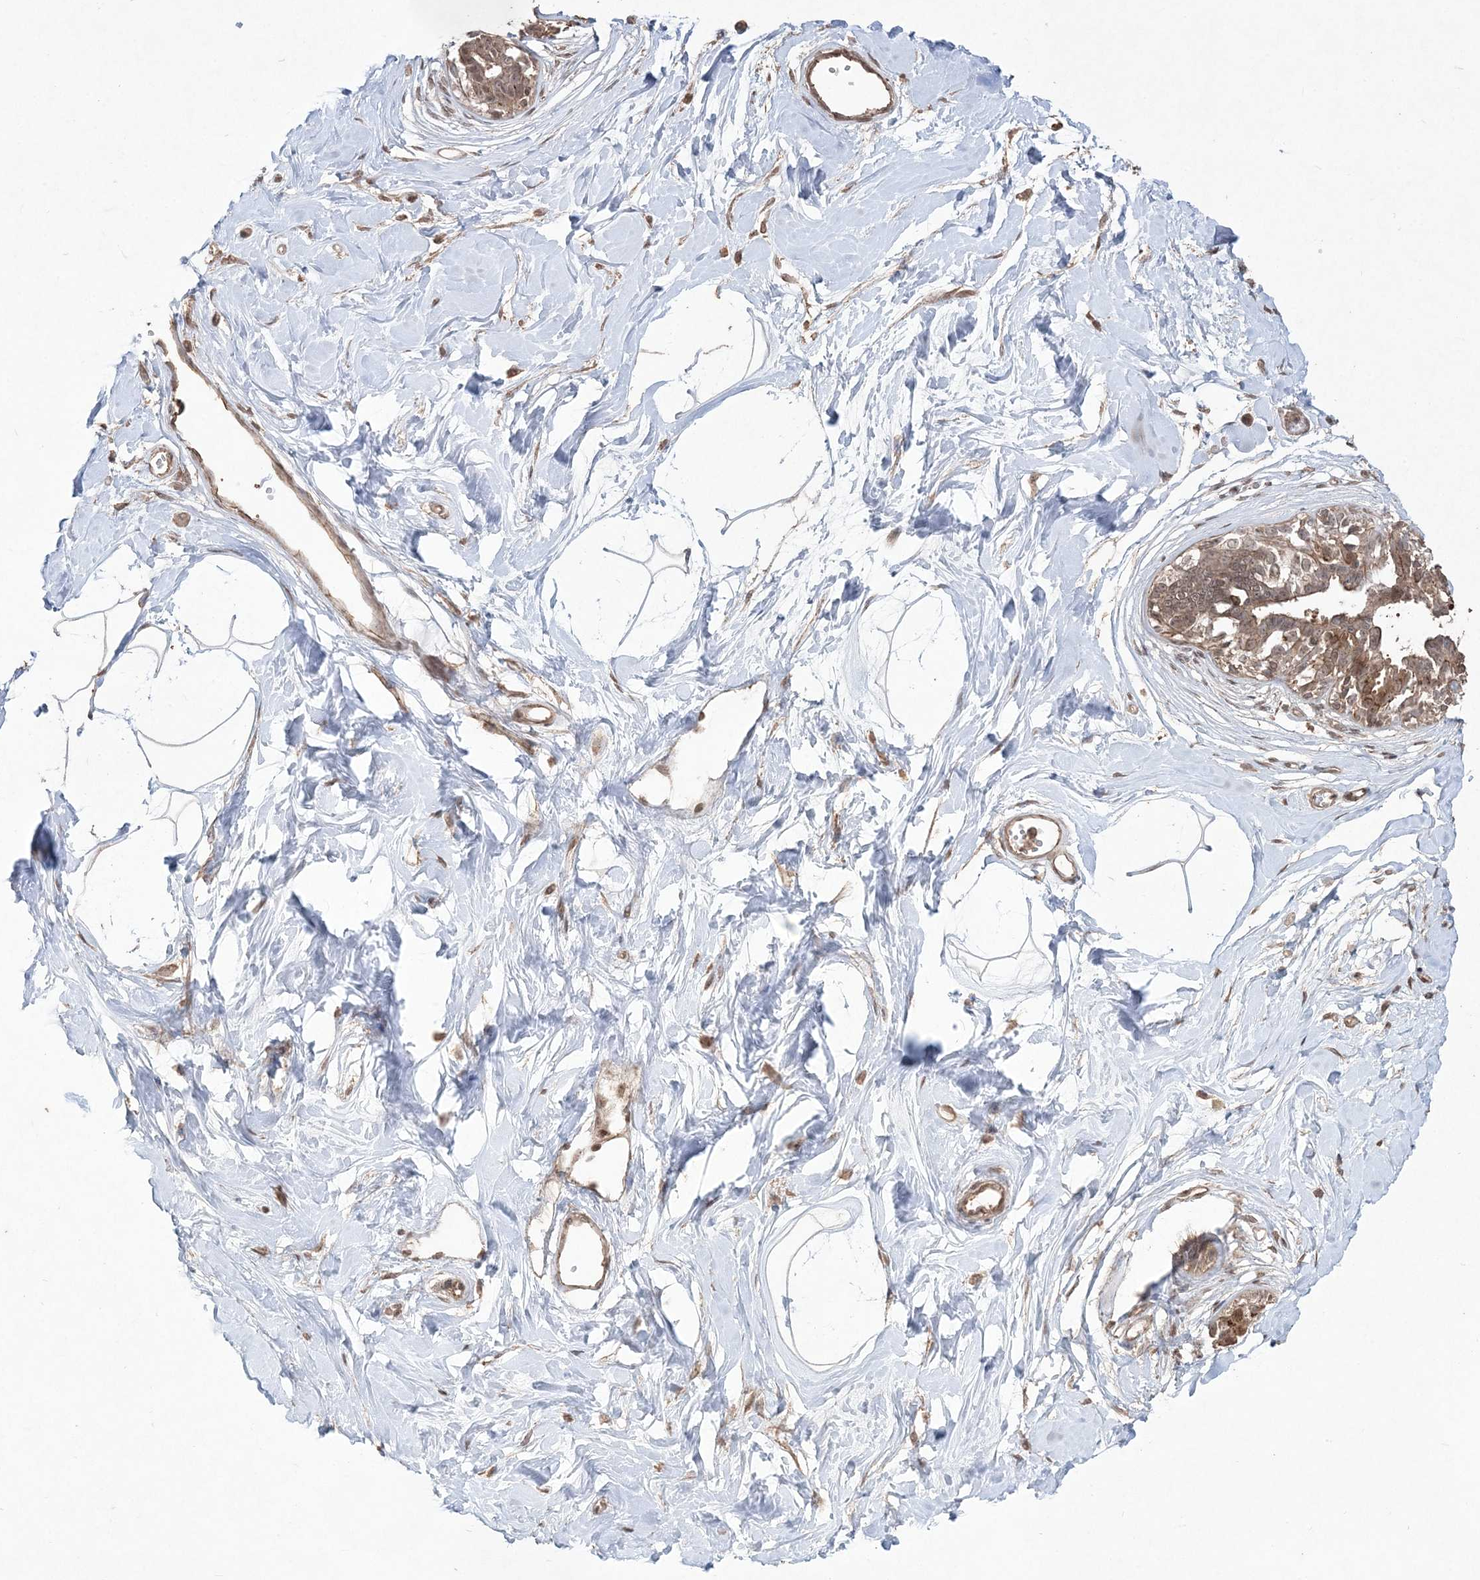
{"staining": {"intensity": "moderate", "quantity": "25%-75%", "location": "nuclear"}, "tissue": "breast", "cell_type": "Adipocytes", "image_type": "normal", "snomed": [{"axis": "morphology", "description": "Normal tissue, NOS"}, {"axis": "topography", "description": "Breast"}], "caption": "A medium amount of moderate nuclear expression is seen in about 25%-75% of adipocytes in unremarkable breast.", "gene": "EHHADH", "patient": {"sex": "female", "age": 45}}